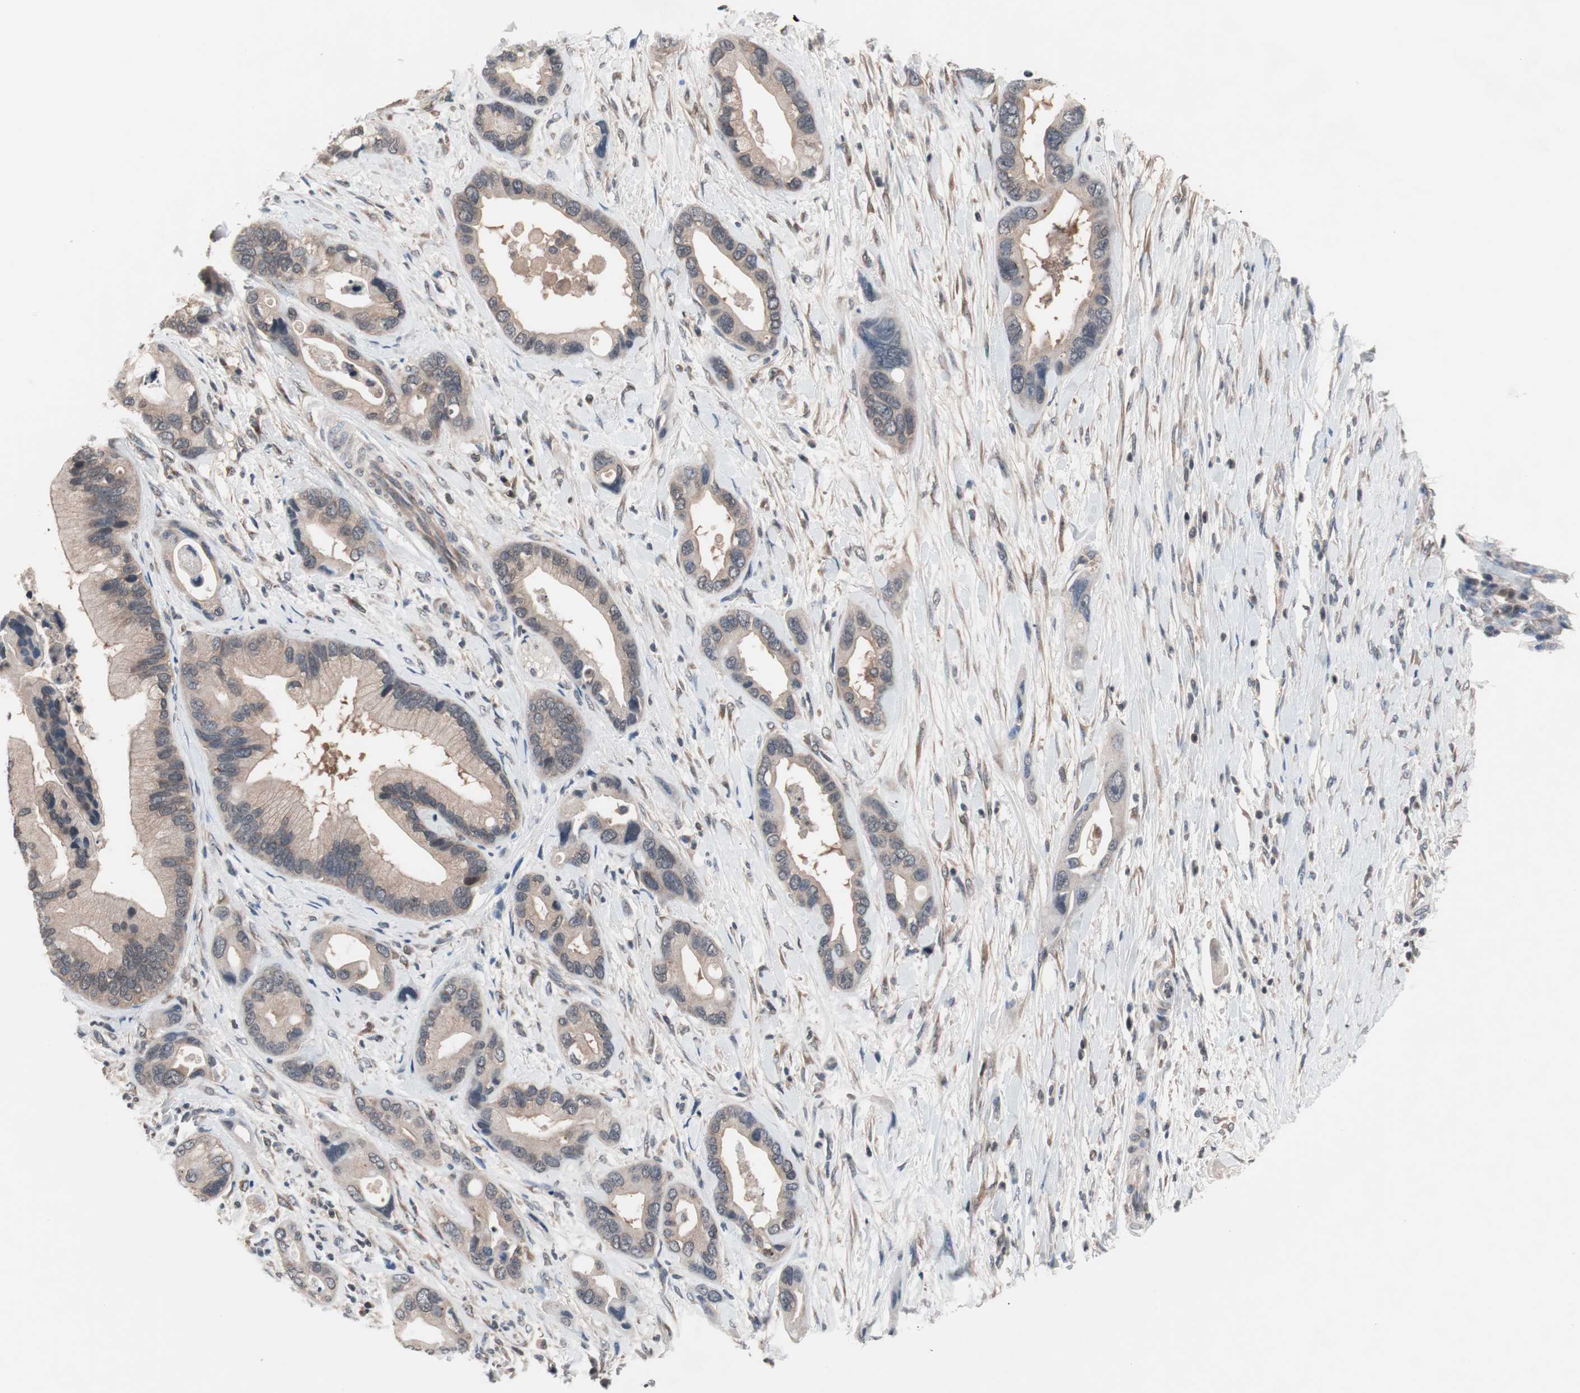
{"staining": {"intensity": "weak", "quantity": "<25%", "location": "cytoplasmic/membranous"}, "tissue": "pancreatic cancer", "cell_type": "Tumor cells", "image_type": "cancer", "snomed": [{"axis": "morphology", "description": "Adenocarcinoma, NOS"}, {"axis": "topography", "description": "Pancreas"}], "caption": "An immunohistochemistry (IHC) micrograph of pancreatic adenocarcinoma is shown. There is no staining in tumor cells of pancreatic adenocarcinoma.", "gene": "IRS1", "patient": {"sex": "female", "age": 77}}